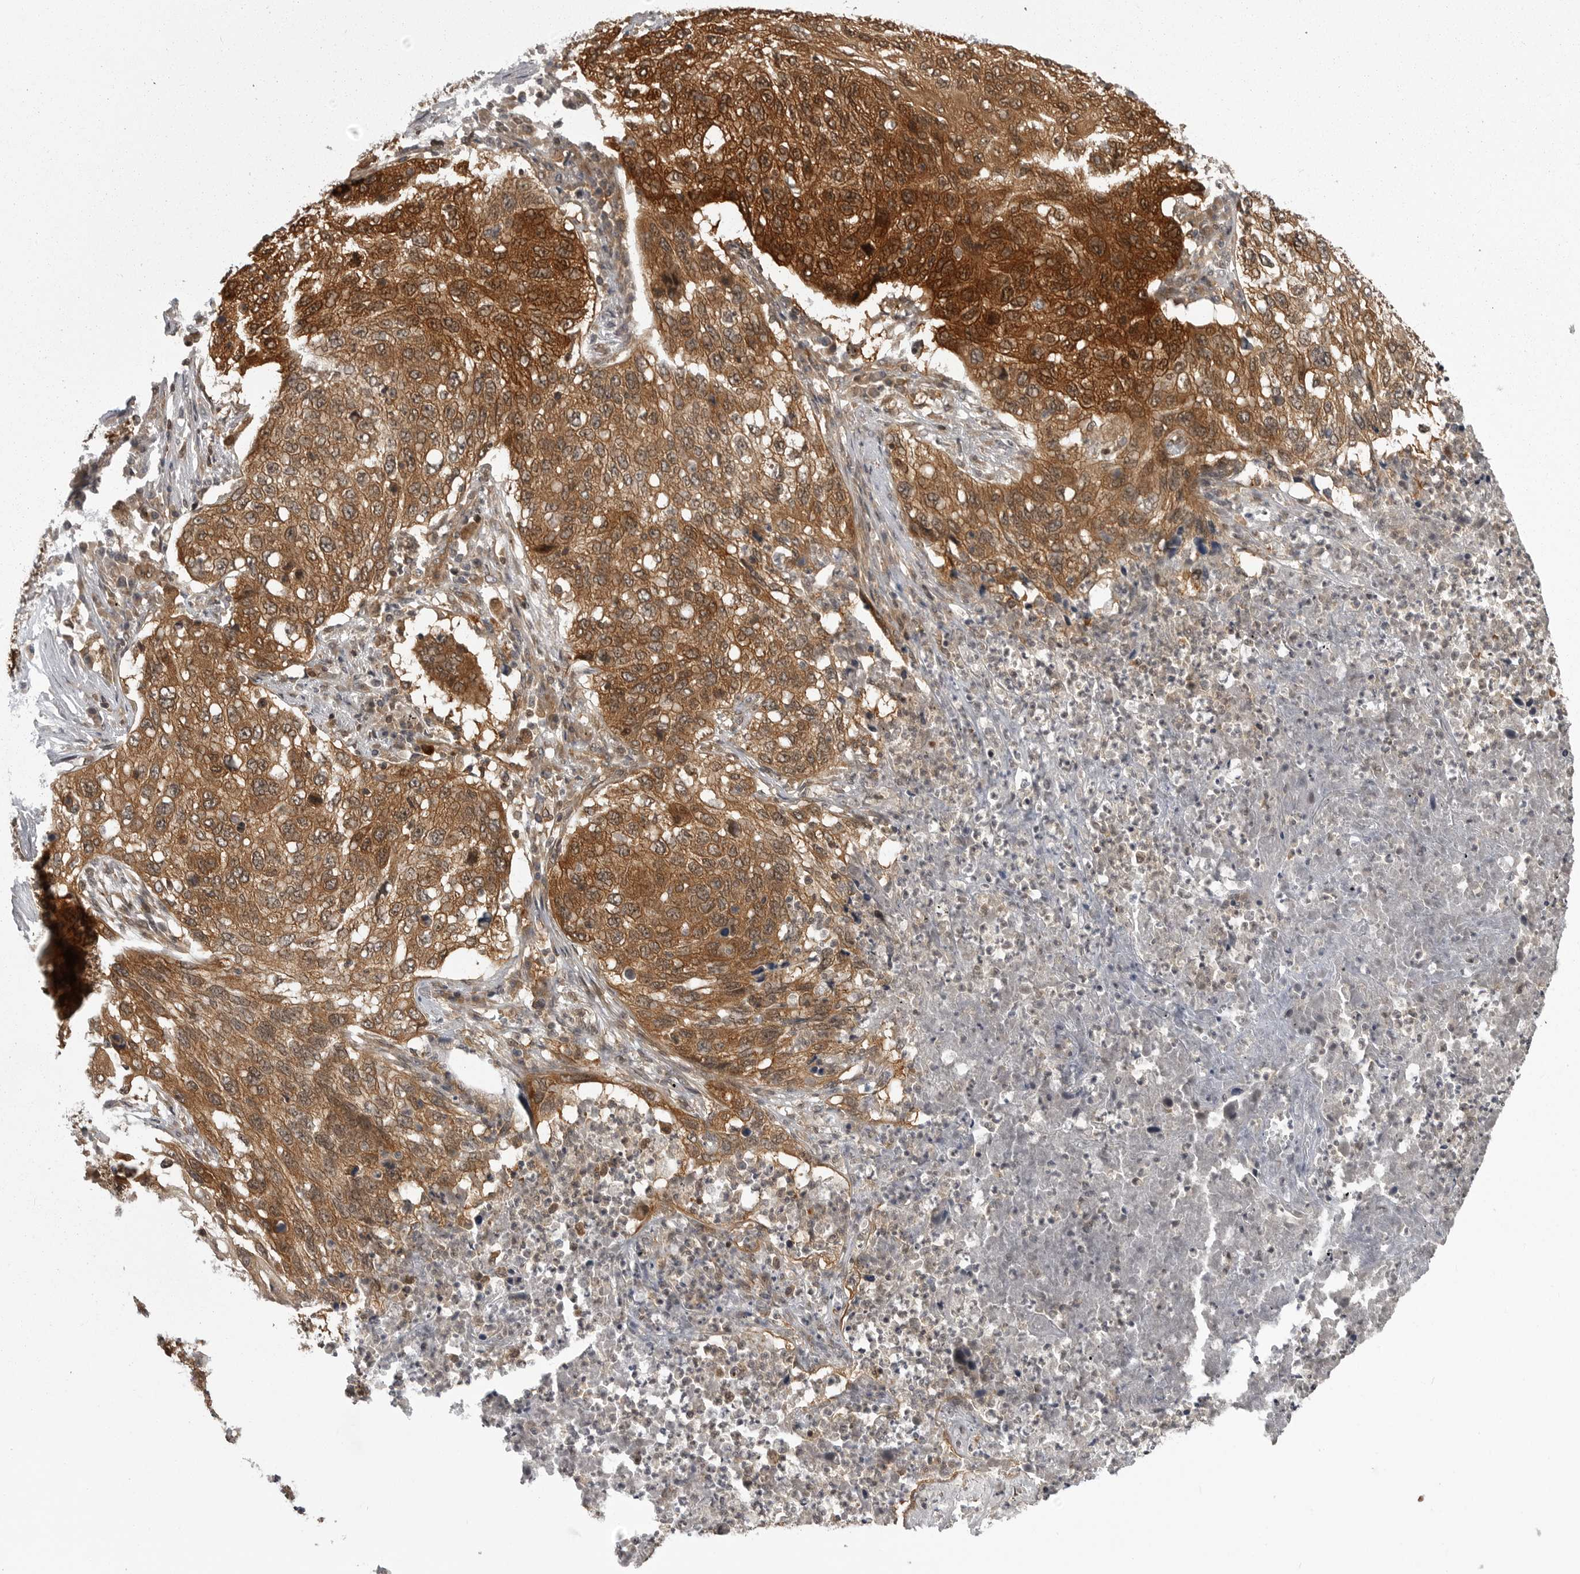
{"staining": {"intensity": "strong", "quantity": ">75%", "location": "cytoplasmic/membranous"}, "tissue": "lung cancer", "cell_type": "Tumor cells", "image_type": "cancer", "snomed": [{"axis": "morphology", "description": "Squamous cell carcinoma, NOS"}, {"axis": "topography", "description": "Lung"}], "caption": "Protein expression analysis of lung cancer reveals strong cytoplasmic/membranous staining in approximately >75% of tumor cells.", "gene": "STK24", "patient": {"sex": "female", "age": 63}}